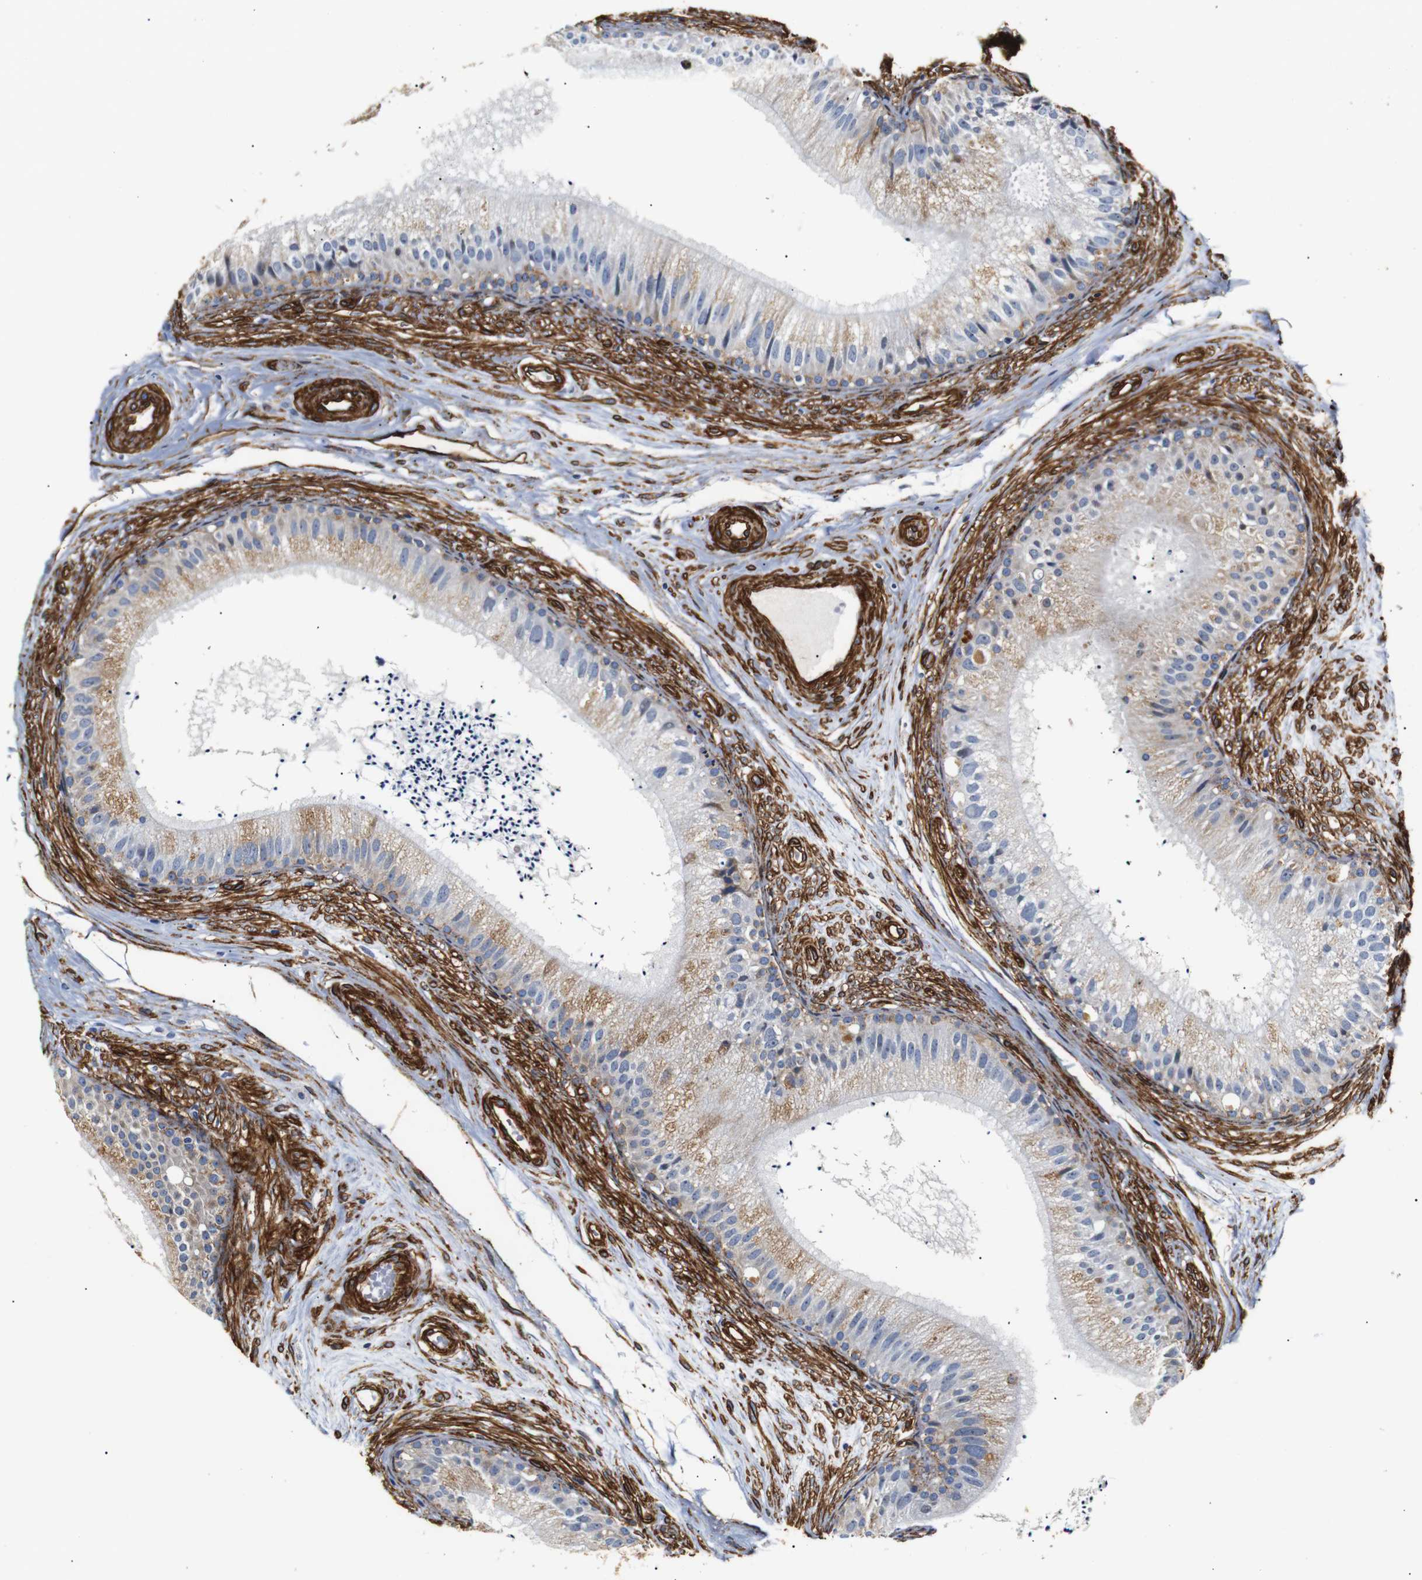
{"staining": {"intensity": "weak", "quantity": "25%-75%", "location": "cytoplasmic/membranous"}, "tissue": "epididymis", "cell_type": "Glandular cells", "image_type": "normal", "snomed": [{"axis": "morphology", "description": "Normal tissue, NOS"}, {"axis": "topography", "description": "Epididymis"}], "caption": "The histopathology image exhibits staining of normal epididymis, revealing weak cytoplasmic/membranous protein expression (brown color) within glandular cells.", "gene": "CAV2", "patient": {"sex": "male", "age": 56}}